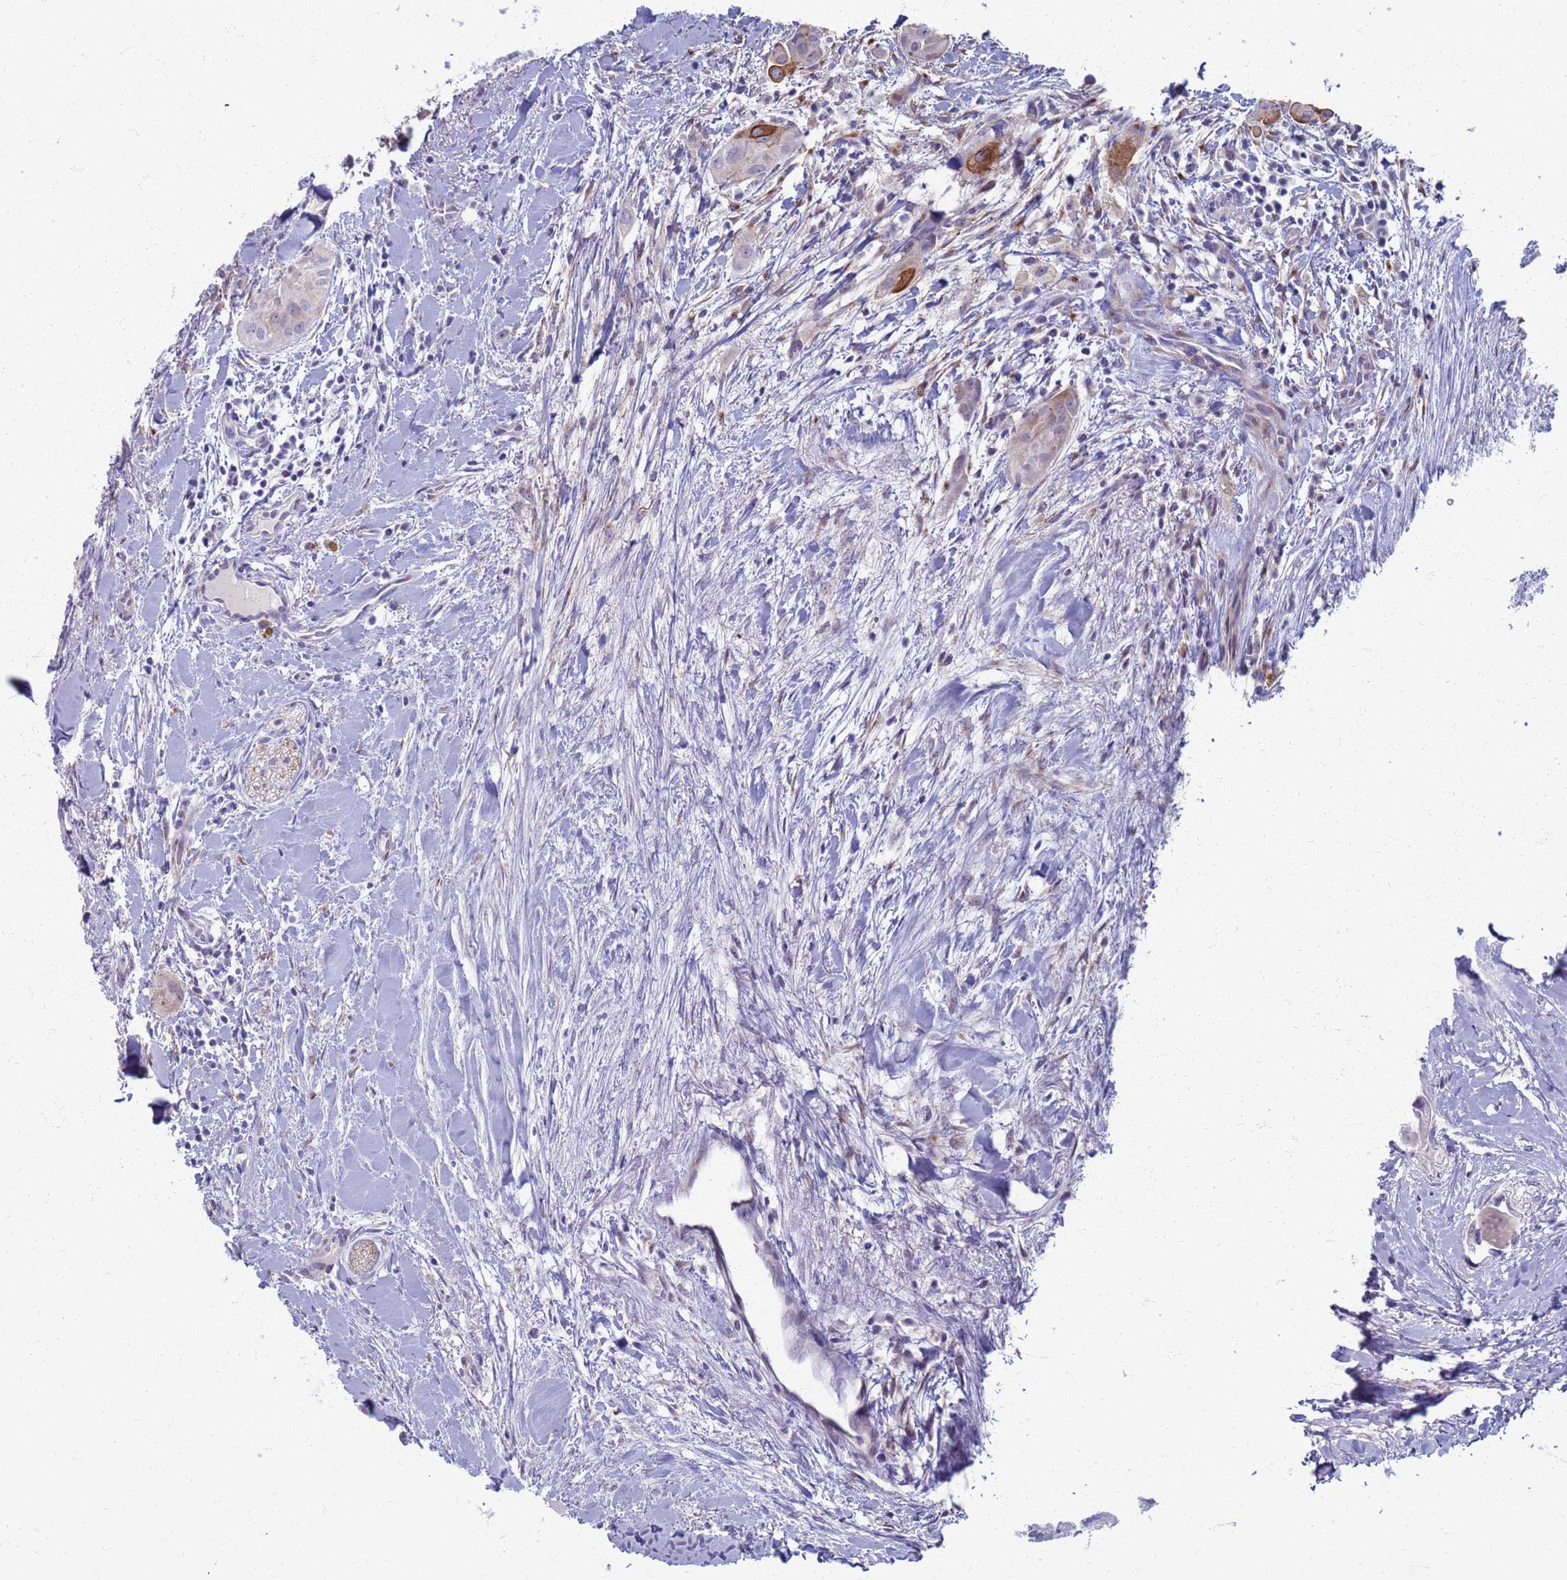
{"staining": {"intensity": "moderate", "quantity": "<25%", "location": "cytoplasmic/membranous"}, "tissue": "thyroid cancer", "cell_type": "Tumor cells", "image_type": "cancer", "snomed": [{"axis": "morphology", "description": "Normal tissue, NOS"}, {"axis": "morphology", "description": "Papillary adenocarcinoma, NOS"}, {"axis": "topography", "description": "Thyroid gland"}], "caption": "Immunohistochemistry histopathology image of neoplastic tissue: thyroid papillary adenocarcinoma stained using immunohistochemistry demonstrates low levels of moderate protein expression localized specifically in the cytoplasmic/membranous of tumor cells, appearing as a cytoplasmic/membranous brown color.", "gene": "CLCA2", "patient": {"sex": "female", "age": 59}}